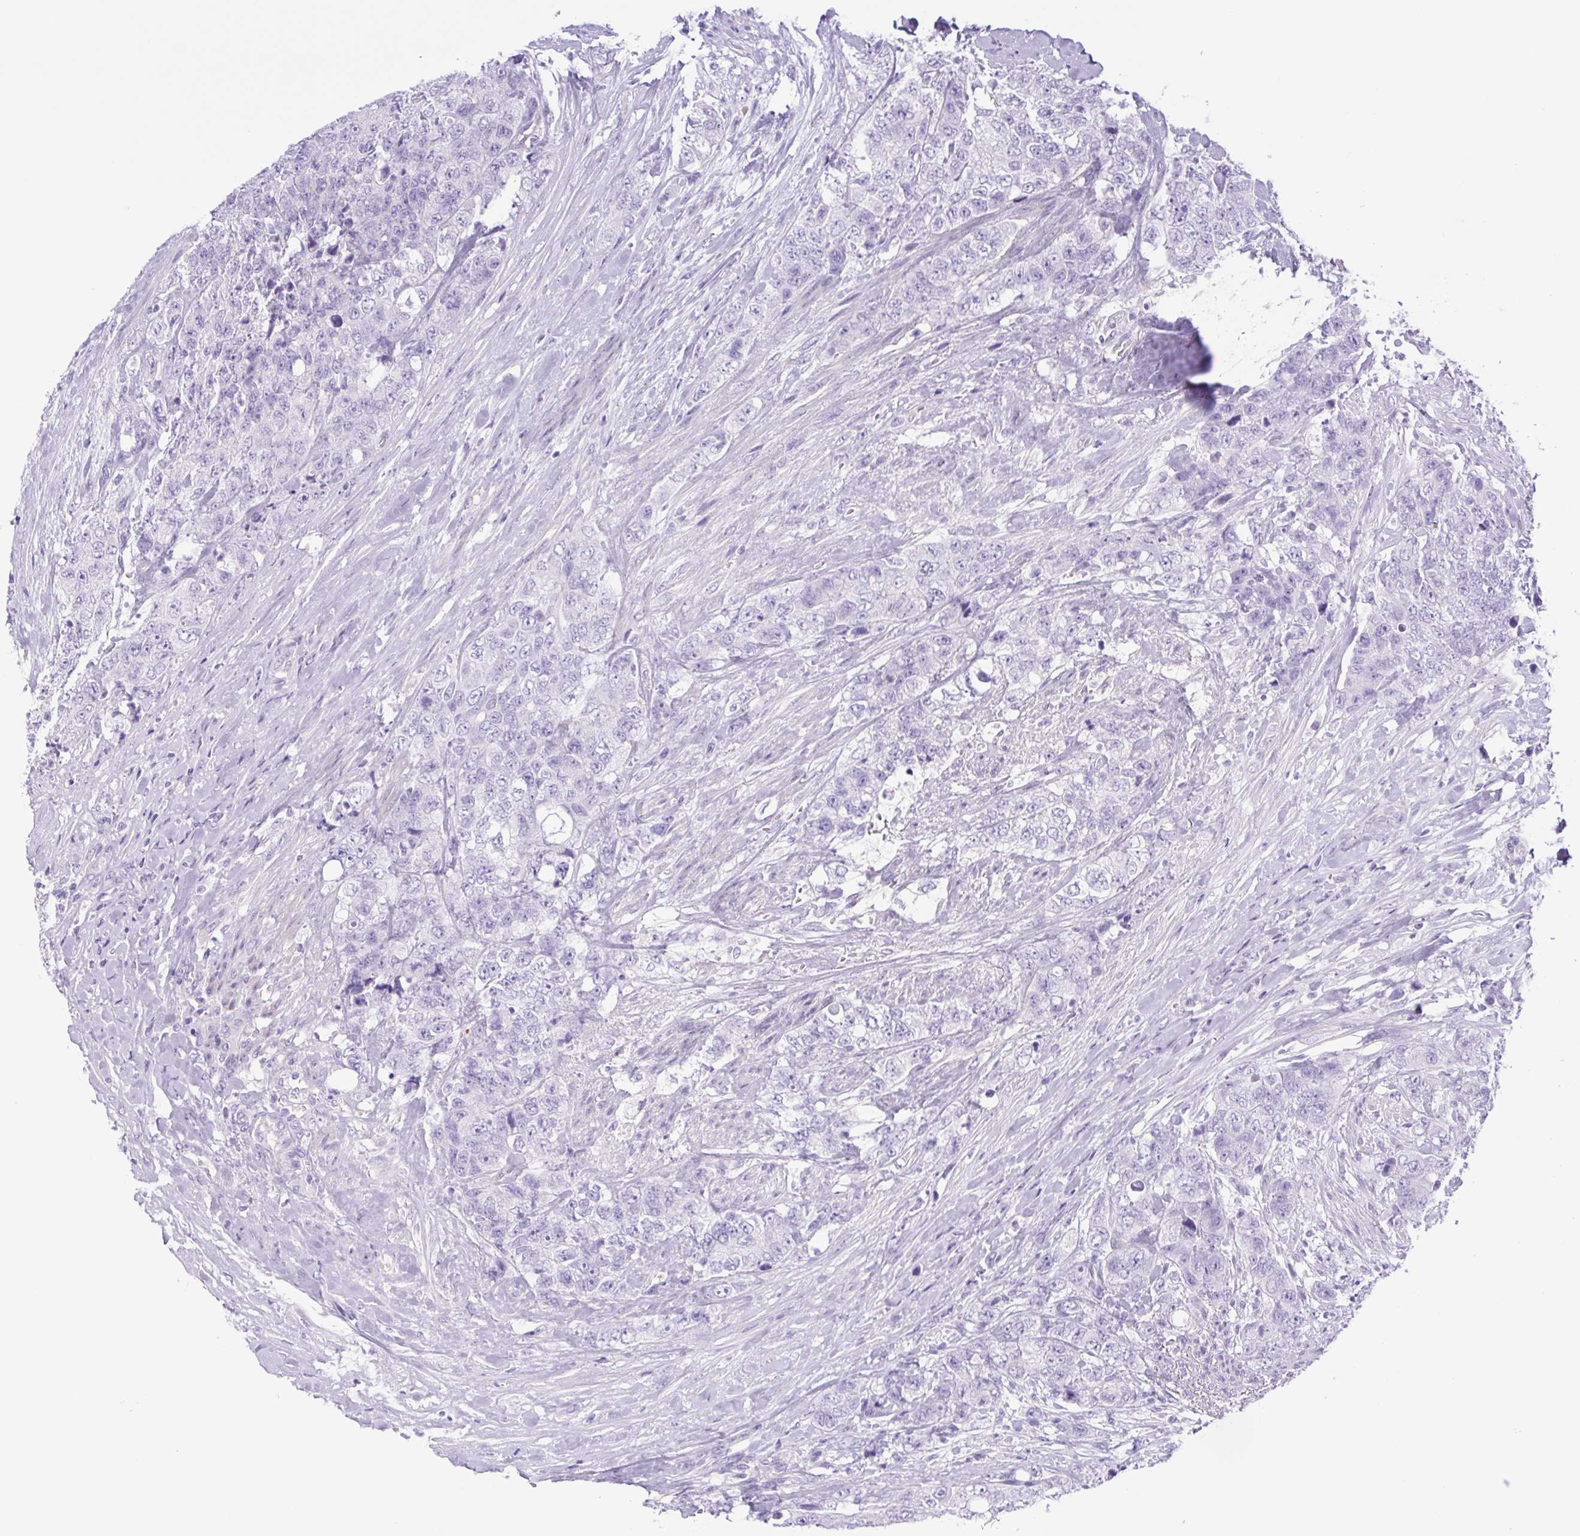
{"staining": {"intensity": "negative", "quantity": "none", "location": "none"}, "tissue": "urothelial cancer", "cell_type": "Tumor cells", "image_type": "cancer", "snomed": [{"axis": "morphology", "description": "Urothelial carcinoma, High grade"}, {"axis": "topography", "description": "Urinary bladder"}], "caption": "High power microscopy photomicrograph of an IHC photomicrograph of urothelial cancer, revealing no significant expression in tumor cells.", "gene": "CDSN", "patient": {"sex": "female", "age": 78}}